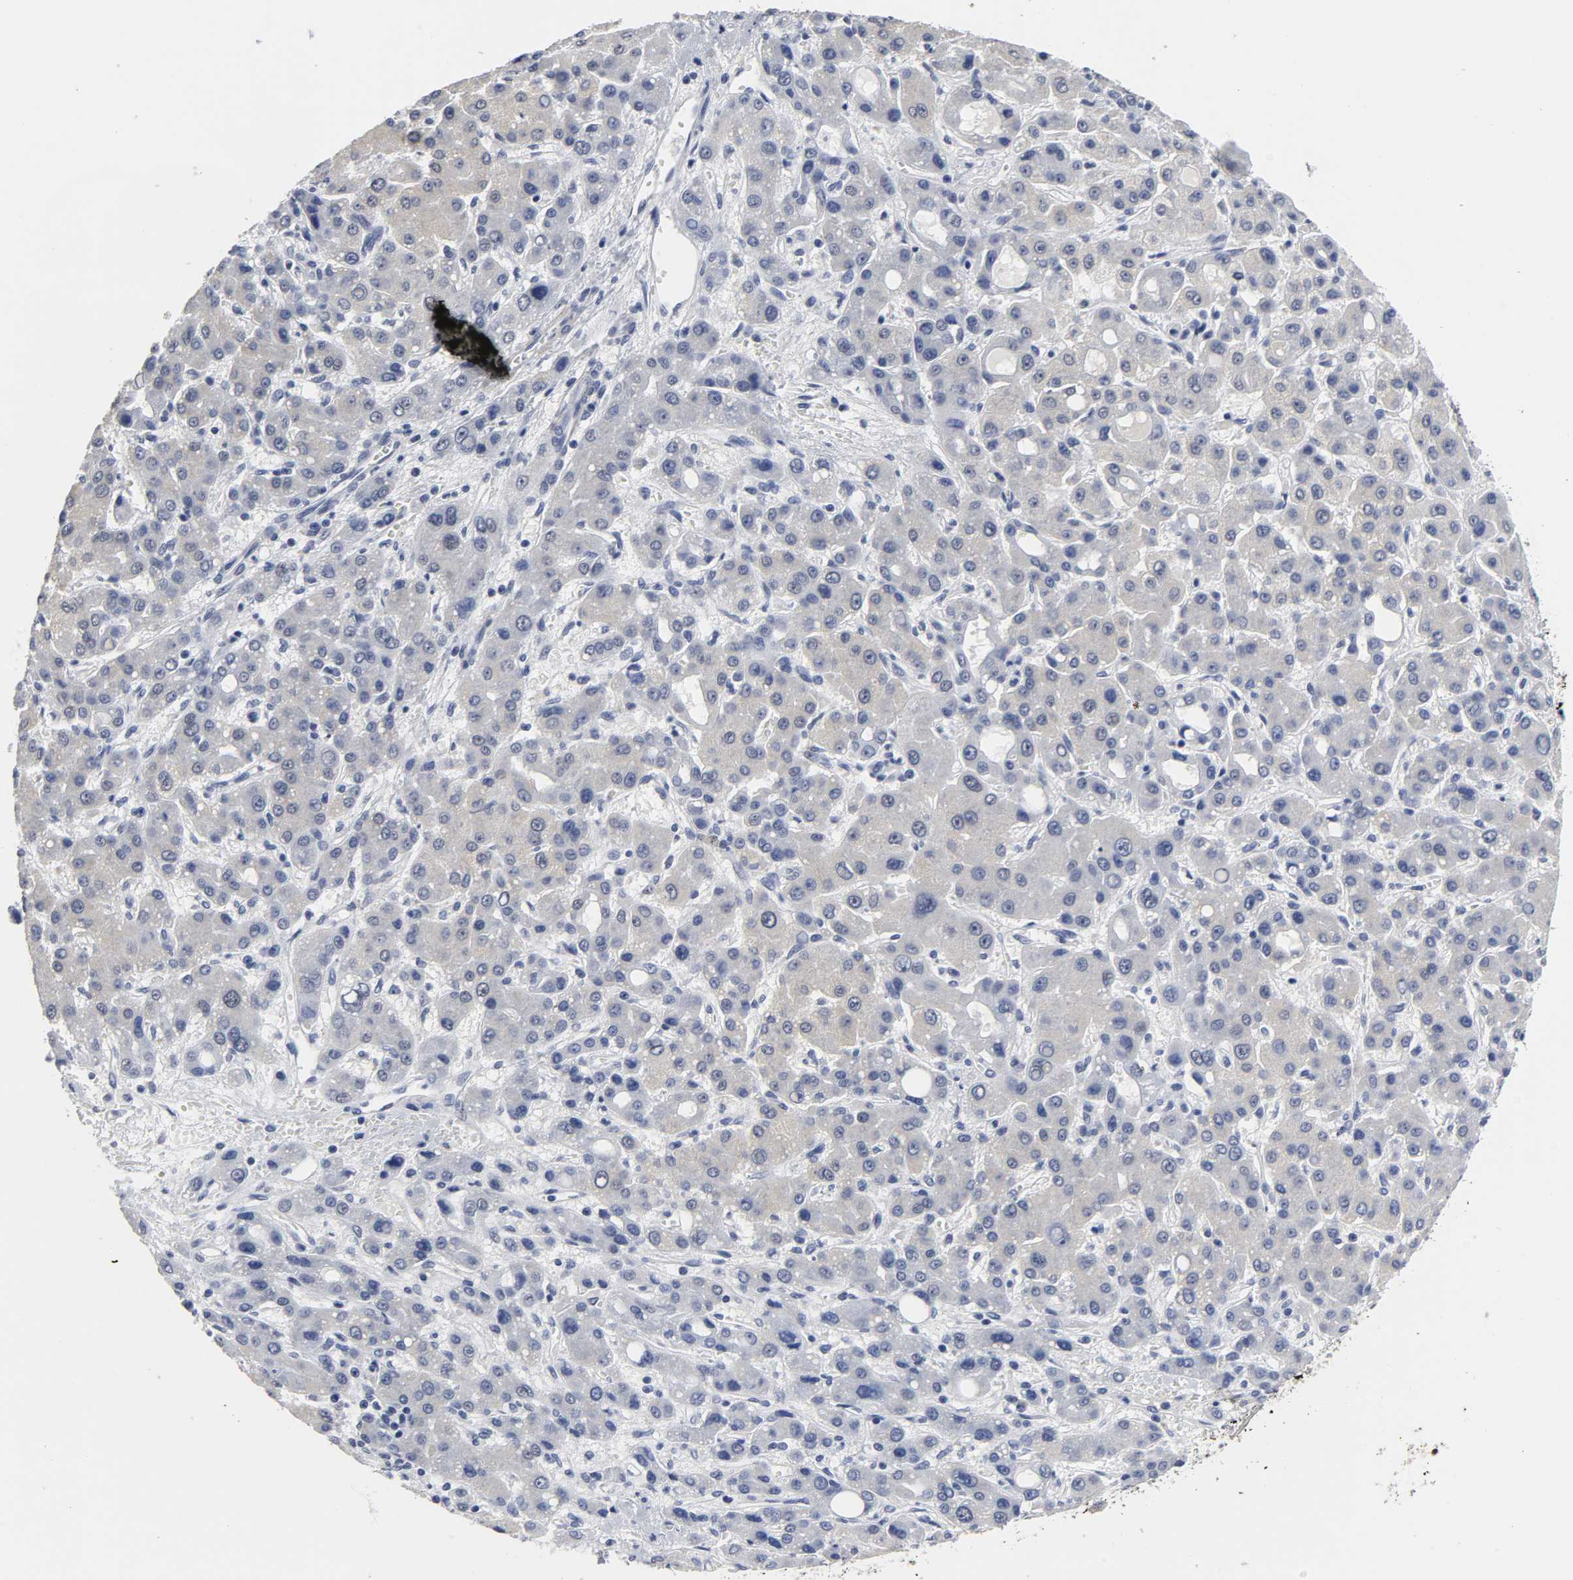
{"staining": {"intensity": "weak", "quantity": ">75%", "location": "cytoplasmic/membranous"}, "tissue": "liver cancer", "cell_type": "Tumor cells", "image_type": "cancer", "snomed": [{"axis": "morphology", "description": "Carcinoma, Hepatocellular, NOS"}, {"axis": "topography", "description": "Liver"}], "caption": "The micrograph exhibits staining of liver hepatocellular carcinoma, revealing weak cytoplasmic/membranous protein expression (brown color) within tumor cells.", "gene": "GRHL2", "patient": {"sex": "male", "age": 55}}